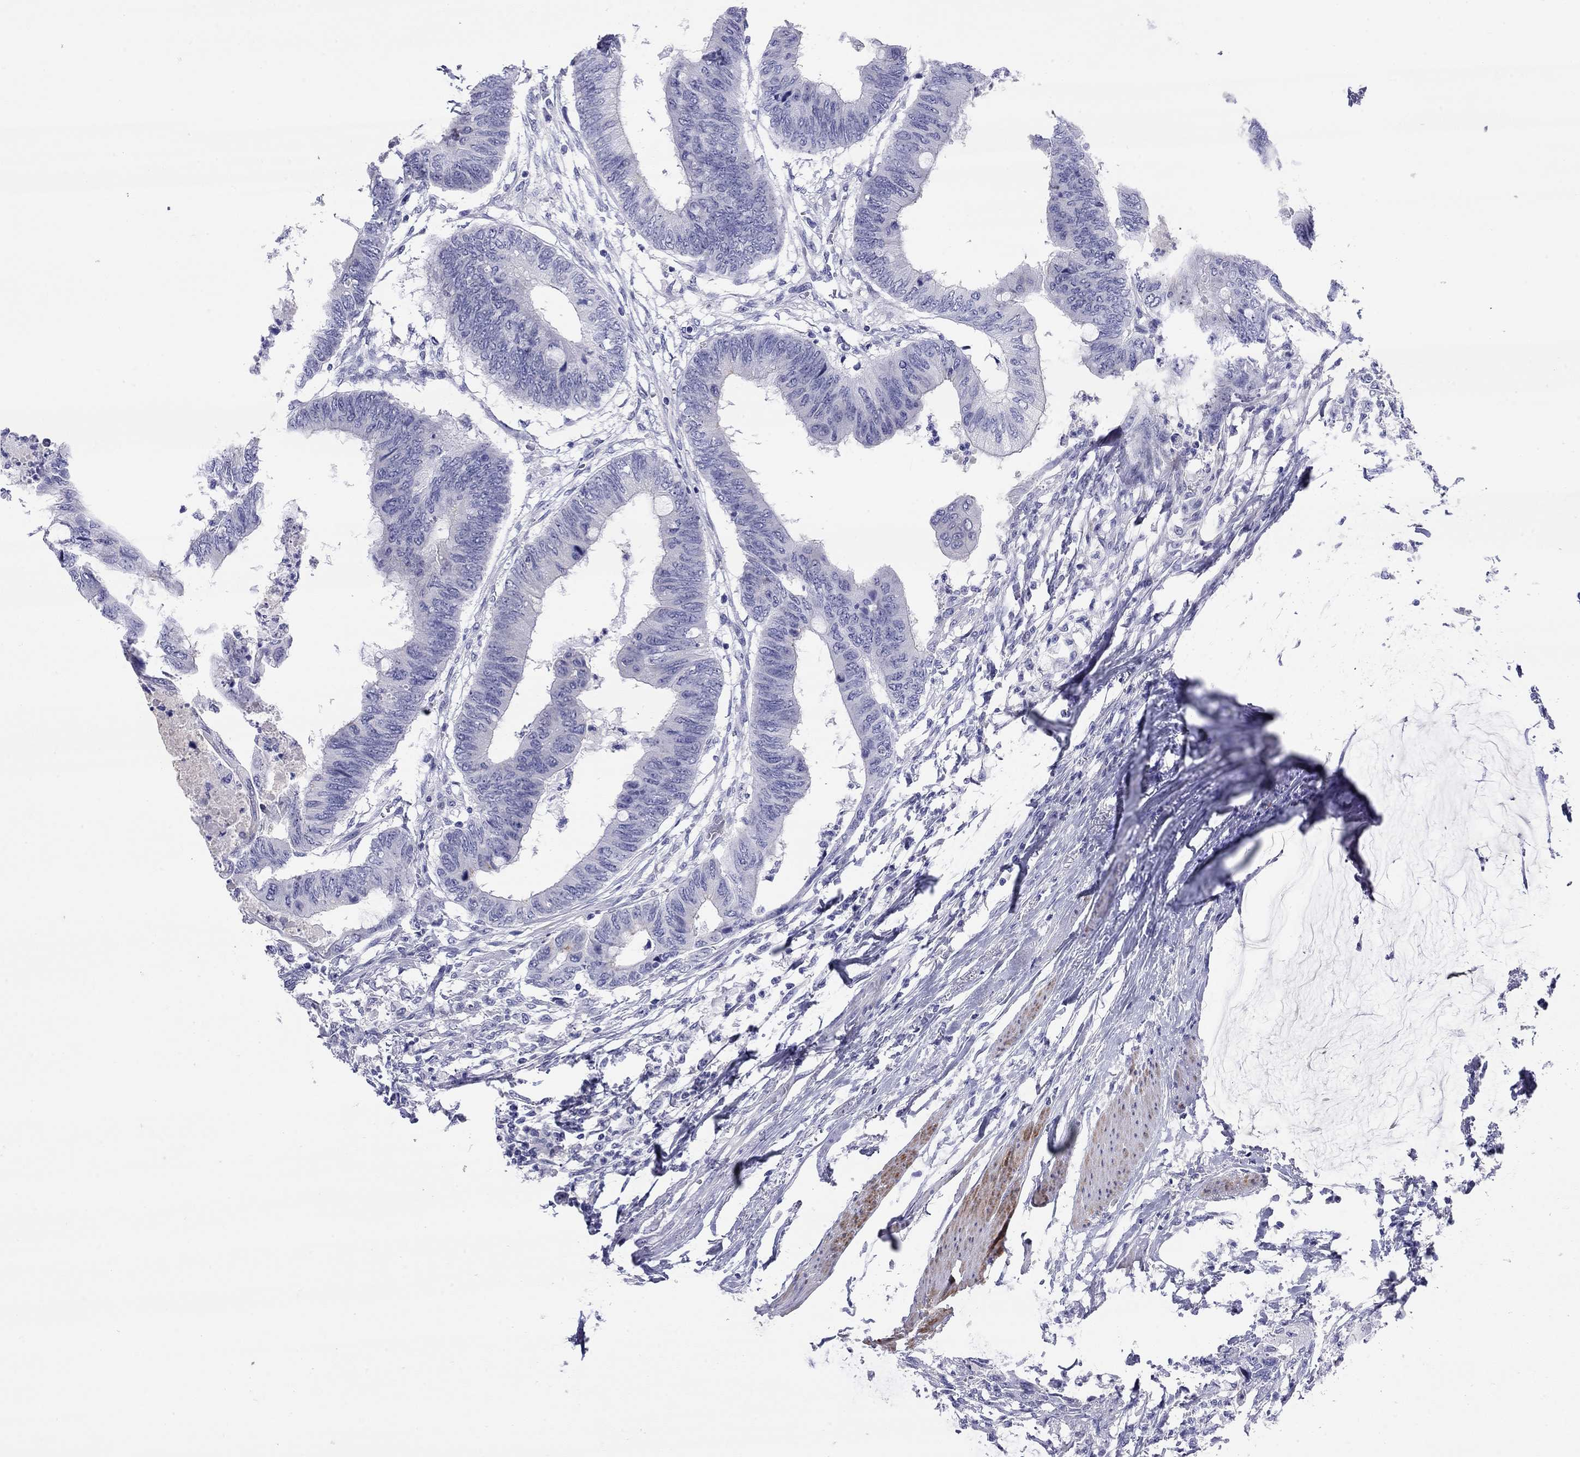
{"staining": {"intensity": "negative", "quantity": "none", "location": "none"}, "tissue": "colorectal cancer", "cell_type": "Tumor cells", "image_type": "cancer", "snomed": [{"axis": "morphology", "description": "Normal tissue, NOS"}, {"axis": "morphology", "description": "Adenocarcinoma, NOS"}, {"axis": "topography", "description": "Rectum"}, {"axis": "topography", "description": "Peripheral nerve tissue"}], "caption": "A photomicrograph of human colorectal cancer is negative for staining in tumor cells.", "gene": "CMYA5", "patient": {"sex": "male", "age": 92}}